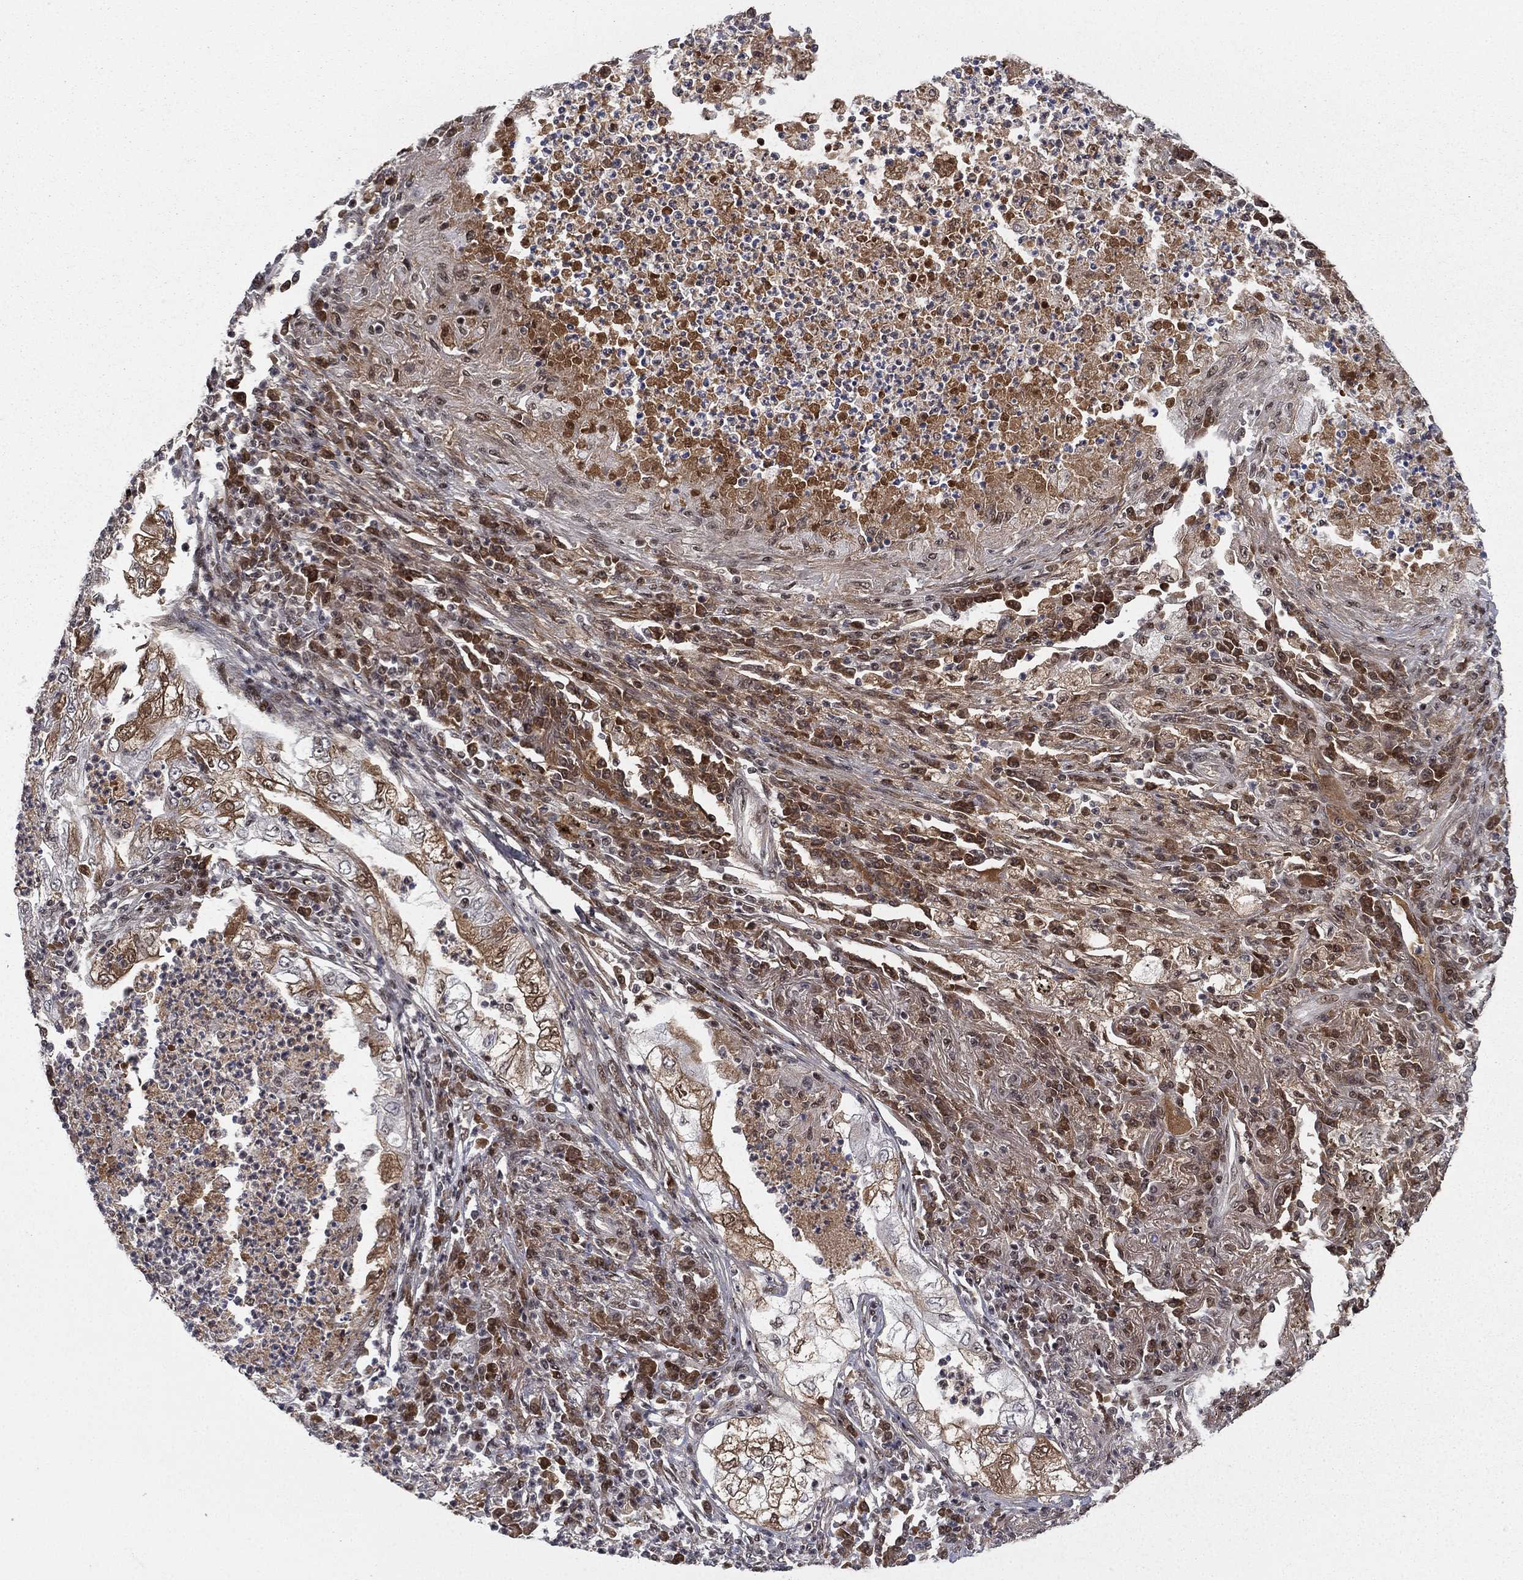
{"staining": {"intensity": "moderate", "quantity": "25%-75%", "location": "cytoplasmic/membranous,nuclear"}, "tissue": "lung cancer", "cell_type": "Tumor cells", "image_type": "cancer", "snomed": [{"axis": "morphology", "description": "Adenocarcinoma, NOS"}, {"axis": "topography", "description": "Lung"}], "caption": "Immunohistochemistry (DAB (3,3'-diaminobenzidine)) staining of human adenocarcinoma (lung) exhibits moderate cytoplasmic/membranous and nuclear protein staining in about 25%-75% of tumor cells. The protein of interest is stained brown, and the nuclei are stained in blue (DAB IHC with brightfield microscopy, high magnification).", "gene": "RTF1", "patient": {"sex": "female", "age": 73}}